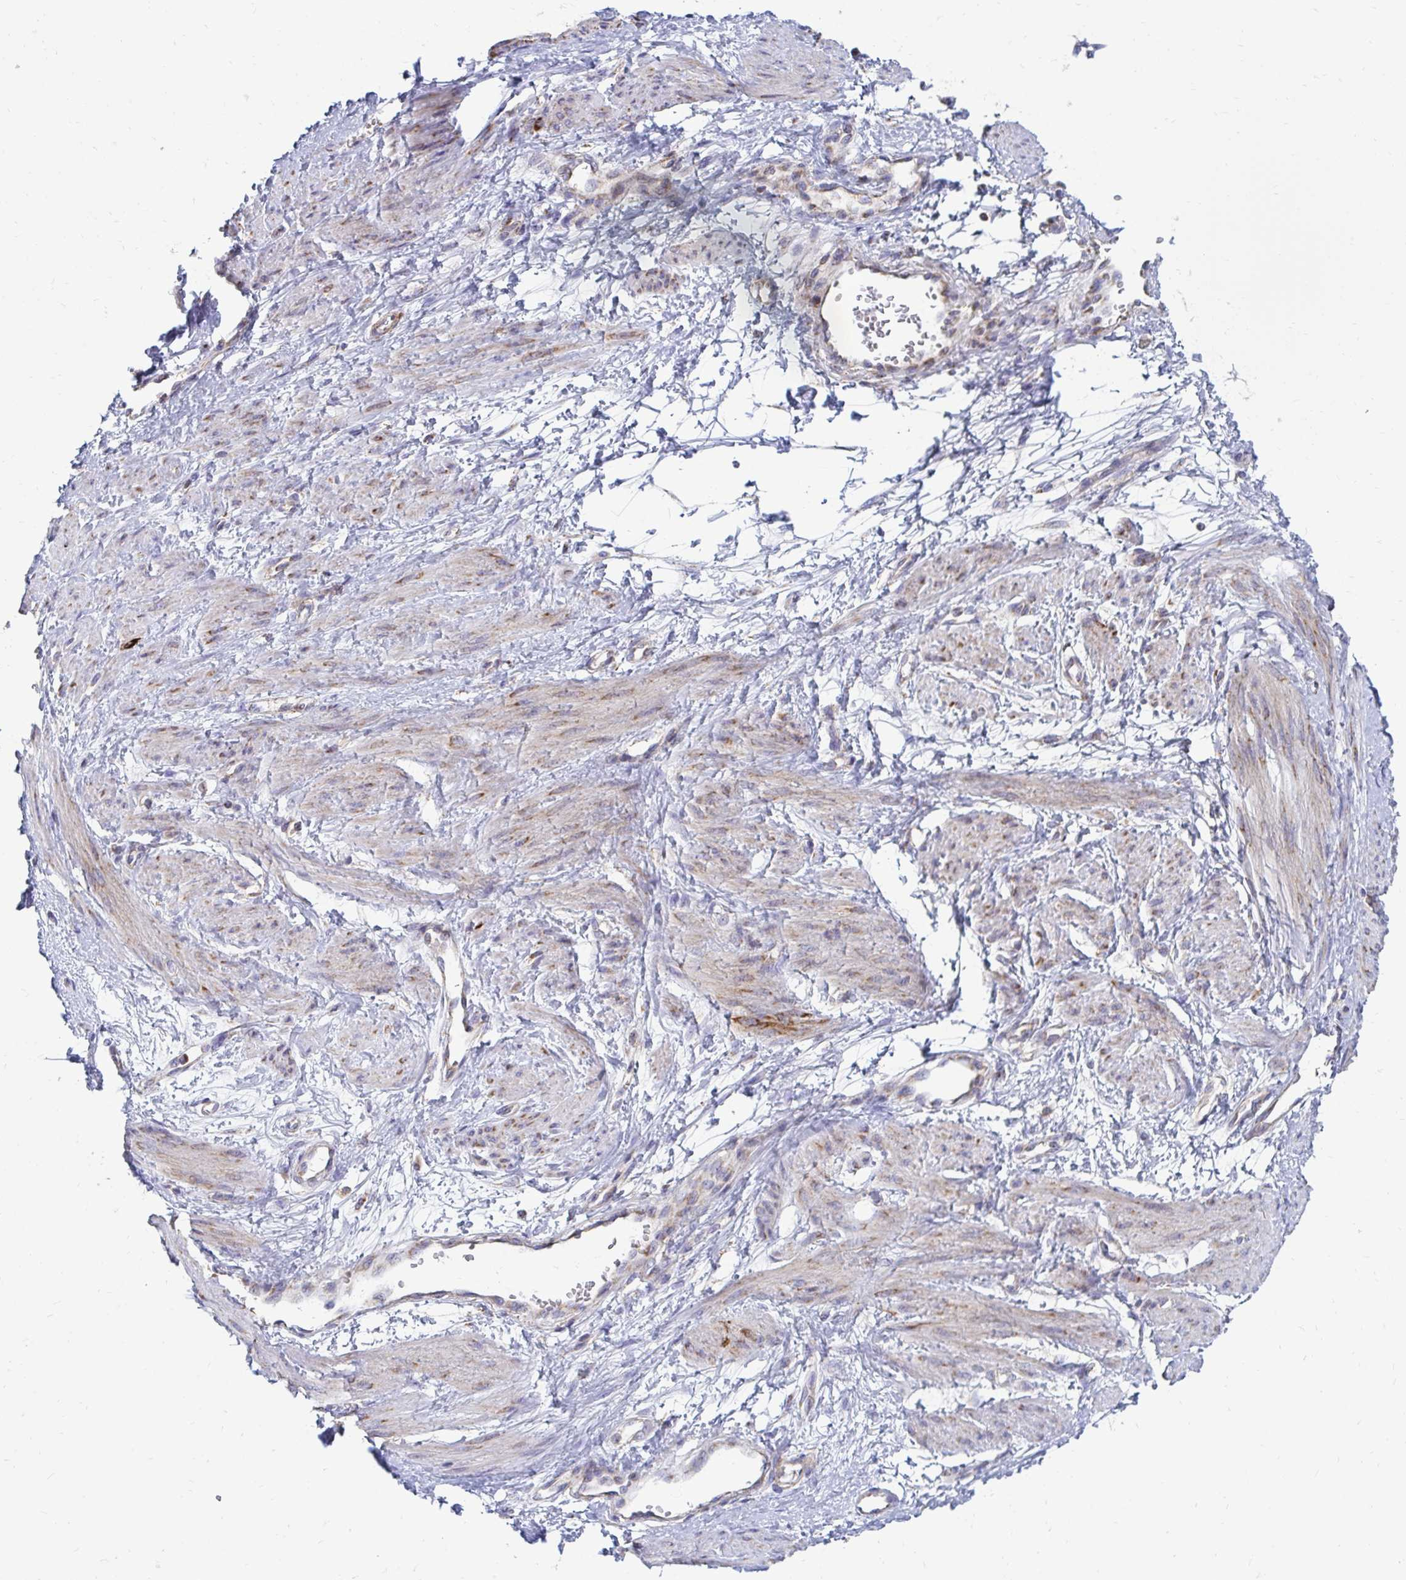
{"staining": {"intensity": "weak", "quantity": "<25%", "location": "cytoplasmic/membranous"}, "tissue": "smooth muscle", "cell_type": "Smooth muscle cells", "image_type": "normal", "snomed": [{"axis": "morphology", "description": "Normal tissue, NOS"}, {"axis": "topography", "description": "Smooth muscle"}, {"axis": "topography", "description": "Uterus"}], "caption": "DAB immunohistochemical staining of normal smooth muscle shows no significant expression in smooth muscle cells. The staining is performed using DAB (3,3'-diaminobenzidine) brown chromogen with nuclei counter-stained in using hematoxylin.", "gene": "OR10R2", "patient": {"sex": "female", "age": 39}}